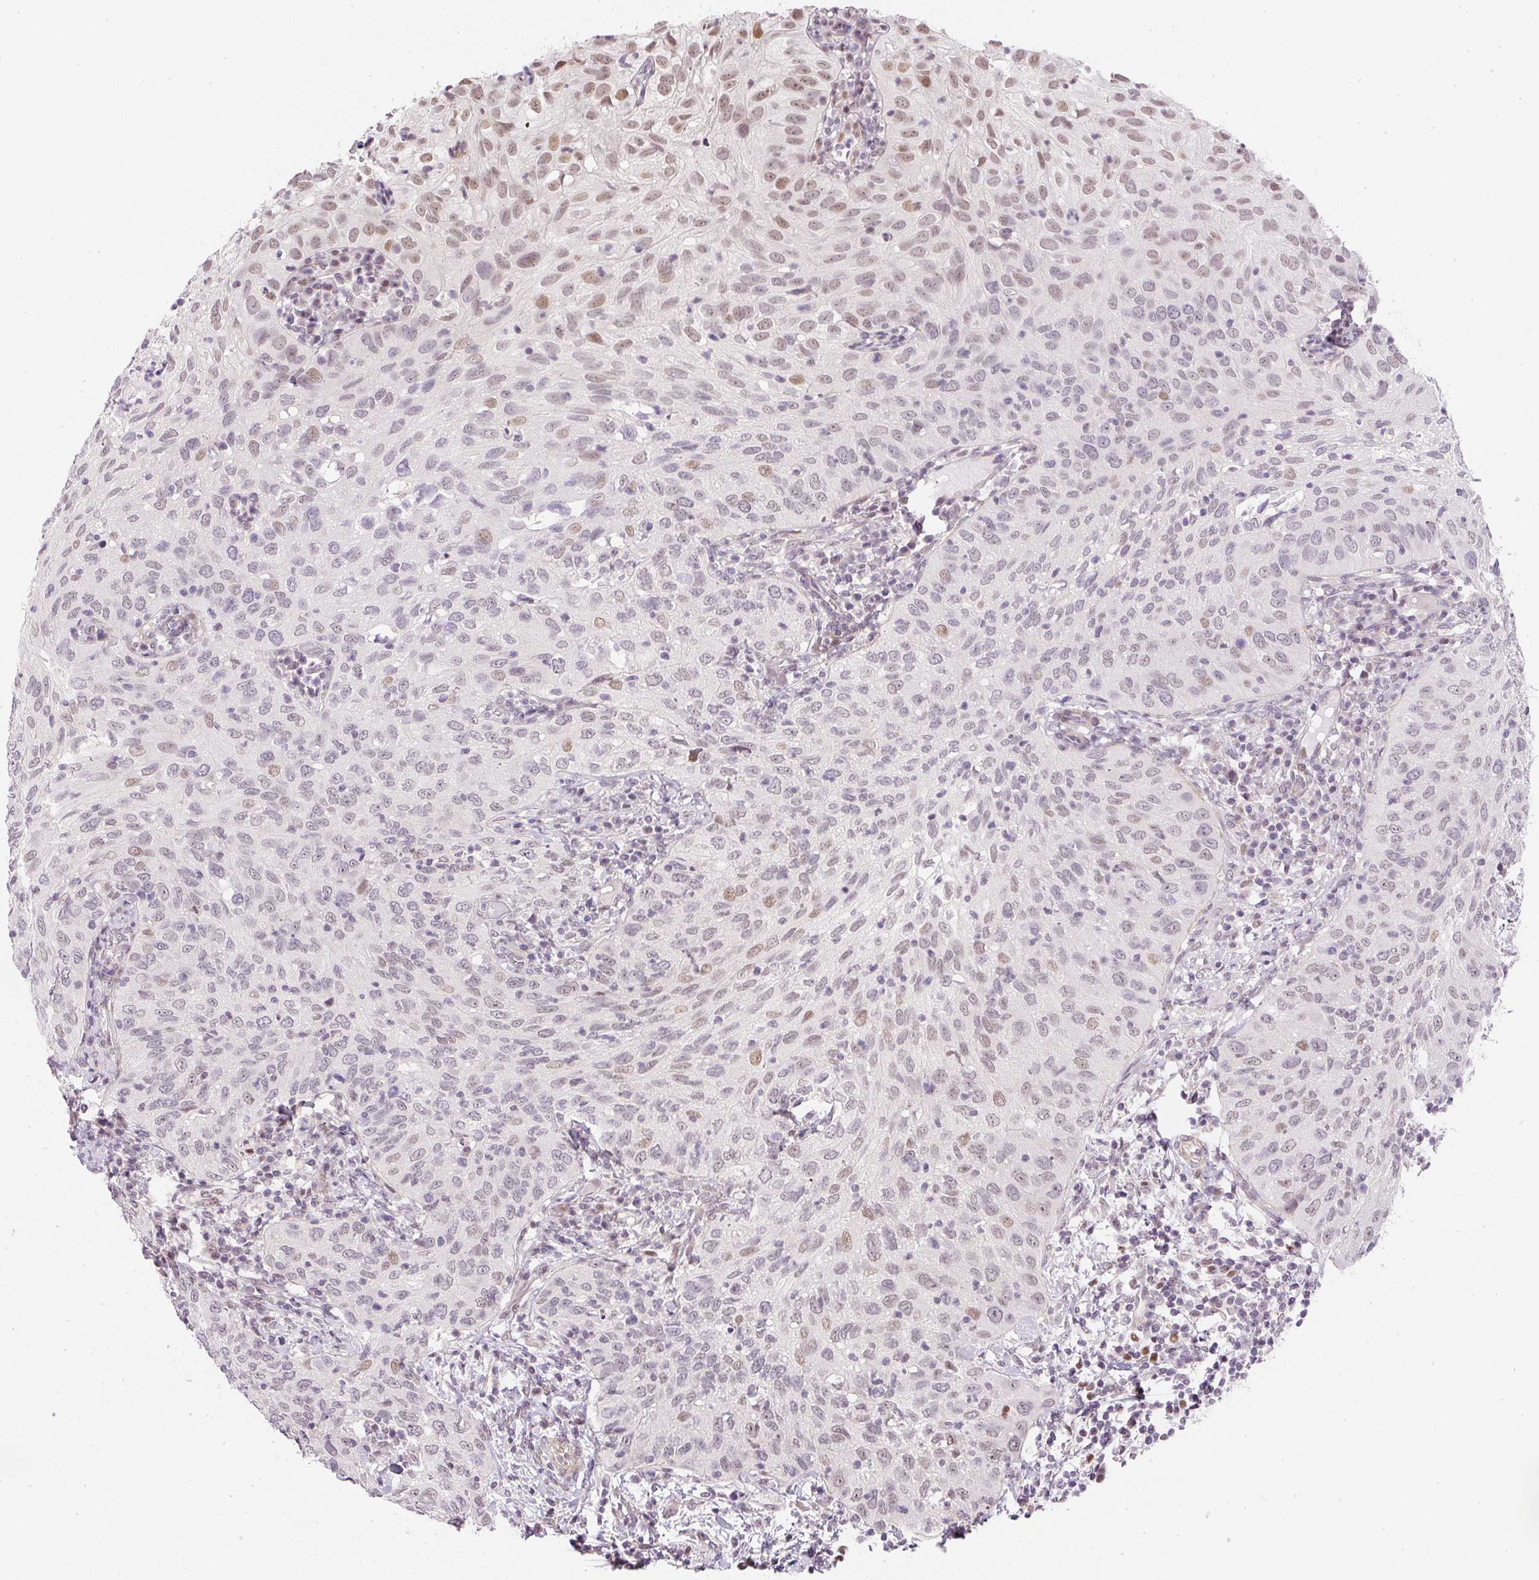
{"staining": {"intensity": "weak", "quantity": "25%-75%", "location": "nuclear"}, "tissue": "cervical cancer", "cell_type": "Tumor cells", "image_type": "cancer", "snomed": [{"axis": "morphology", "description": "Squamous cell carcinoma, NOS"}, {"axis": "topography", "description": "Cervix"}], "caption": "IHC image of neoplastic tissue: cervical squamous cell carcinoma stained using IHC shows low levels of weak protein expression localized specifically in the nuclear of tumor cells, appearing as a nuclear brown color.", "gene": "DPPA4", "patient": {"sex": "female", "age": 52}}